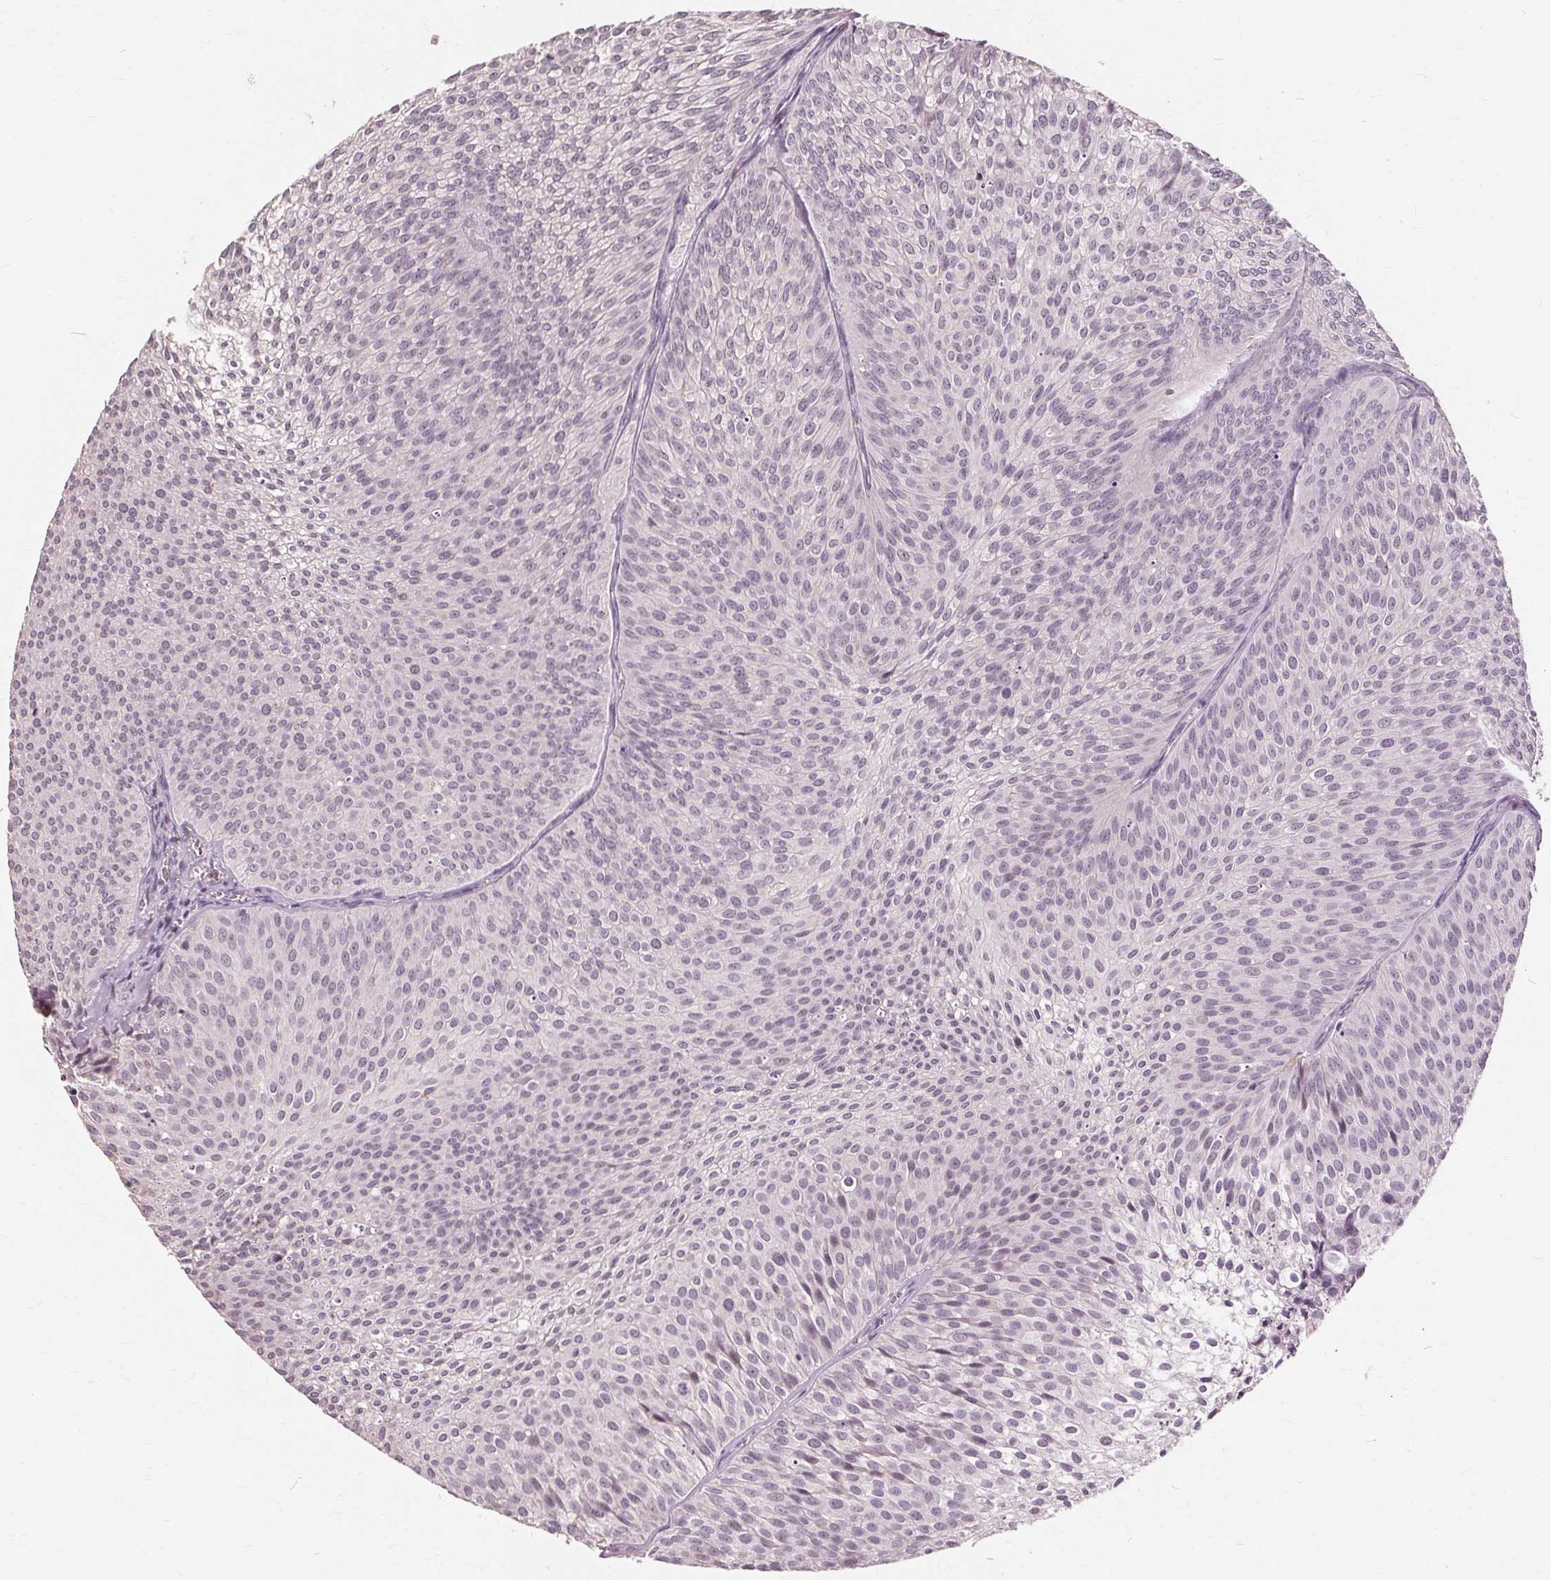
{"staining": {"intensity": "negative", "quantity": "none", "location": "none"}, "tissue": "urothelial cancer", "cell_type": "Tumor cells", "image_type": "cancer", "snomed": [{"axis": "morphology", "description": "Urothelial carcinoma, Low grade"}, {"axis": "topography", "description": "Urinary bladder"}], "caption": "Immunohistochemistry micrograph of neoplastic tissue: urothelial cancer stained with DAB (3,3'-diaminobenzidine) displays no significant protein staining in tumor cells. (IHC, brightfield microscopy, high magnification).", "gene": "SIGLEC6", "patient": {"sex": "male", "age": 91}}